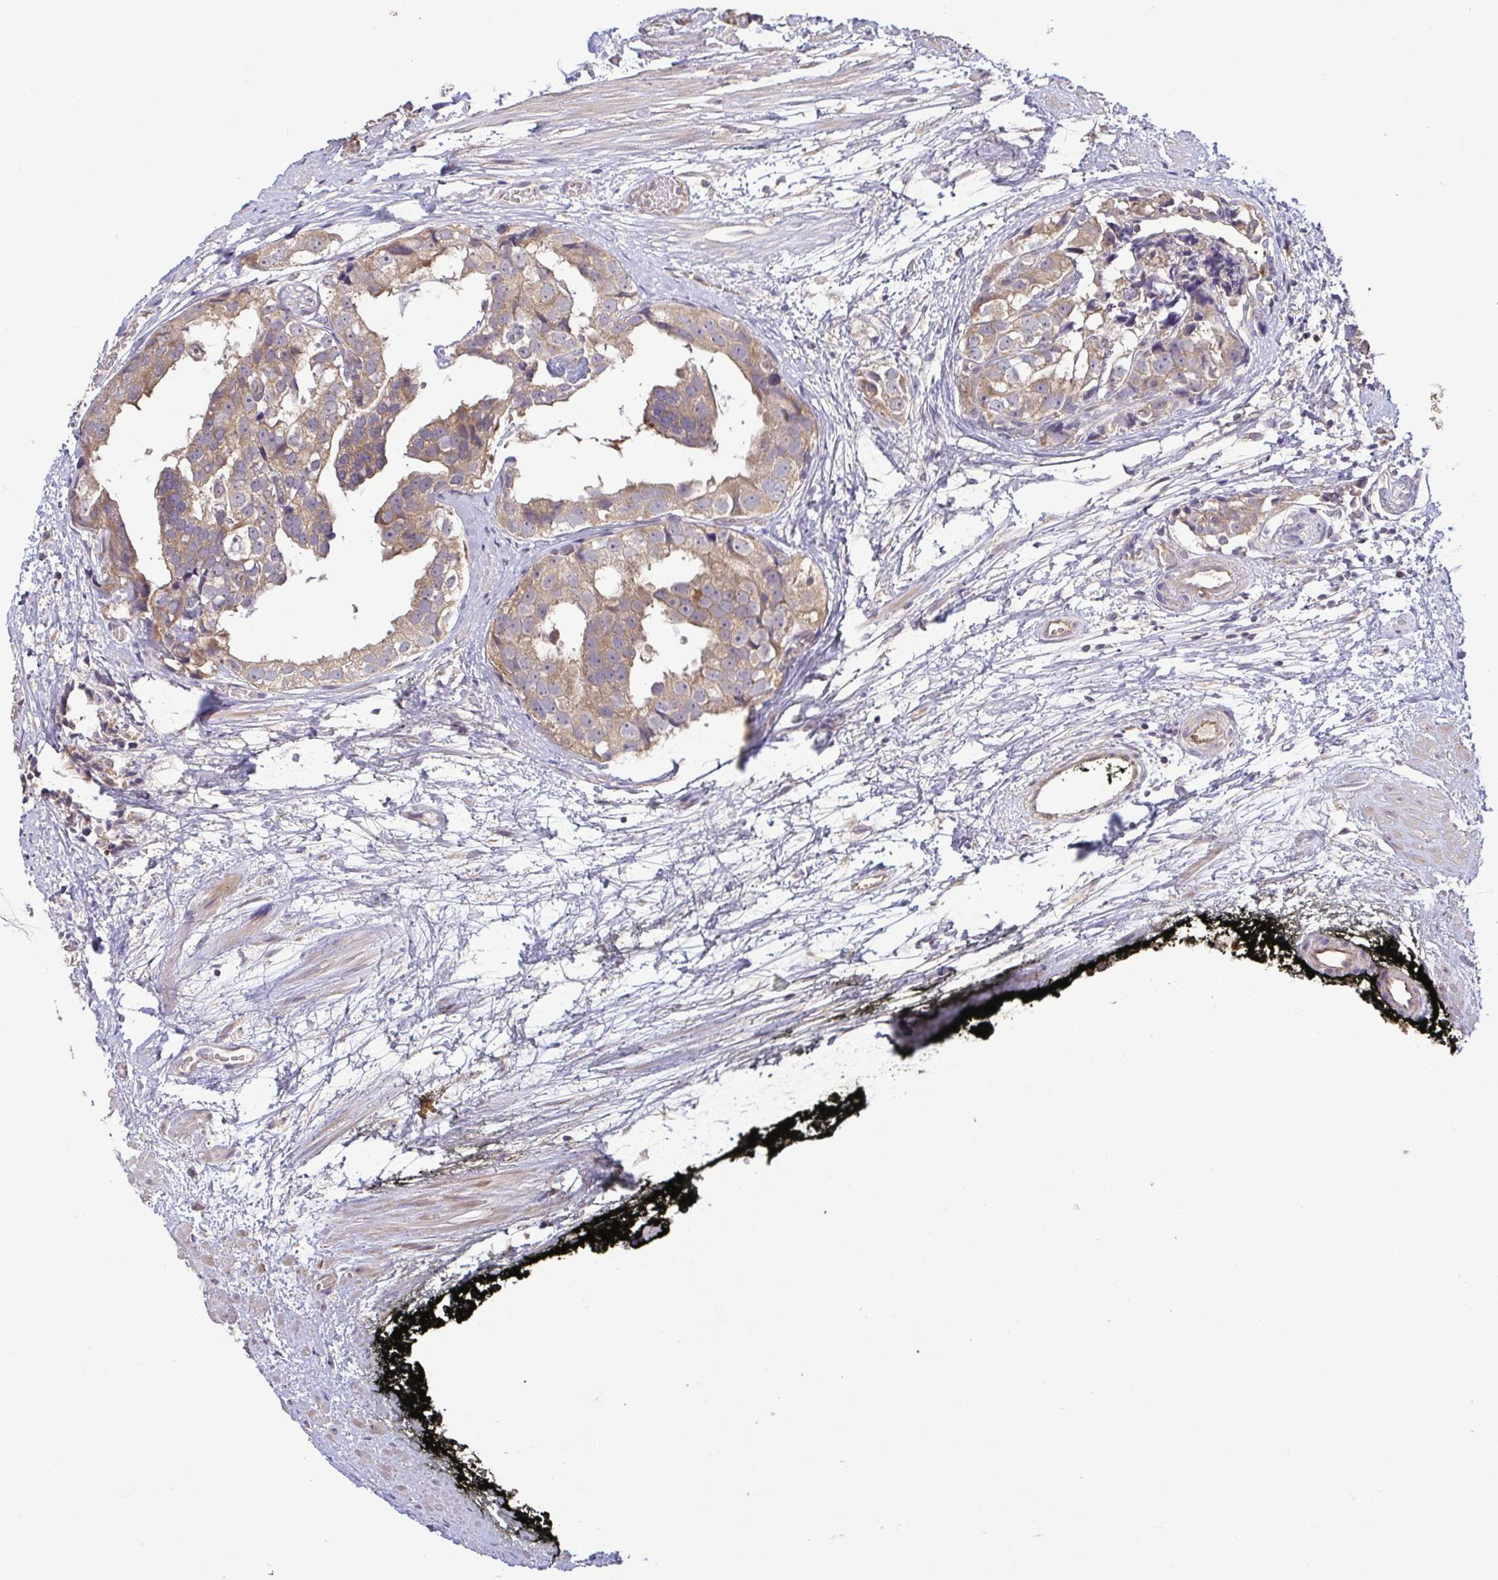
{"staining": {"intensity": "moderate", "quantity": ">75%", "location": "cytoplasmic/membranous"}, "tissue": "prostate cancer", "cell_type": "Tumor cells", "image_type": "cancer", "snomed": [{"axis": "morphology", "description": "Adenocarcinoma, High grade"}, {"axis": "topography", "description": "Prostate"}], "caption": "A photomicrograph showing moderate cytoplasmic/membranous positivity in approximately >75% of tumor cells in prostate cancer (adenocarcinoma (high-grade)), as visualized by brown immunohistochemical staining.", "gene": "OSBPL7", "patient": {"sex": "male", "age": 71}}